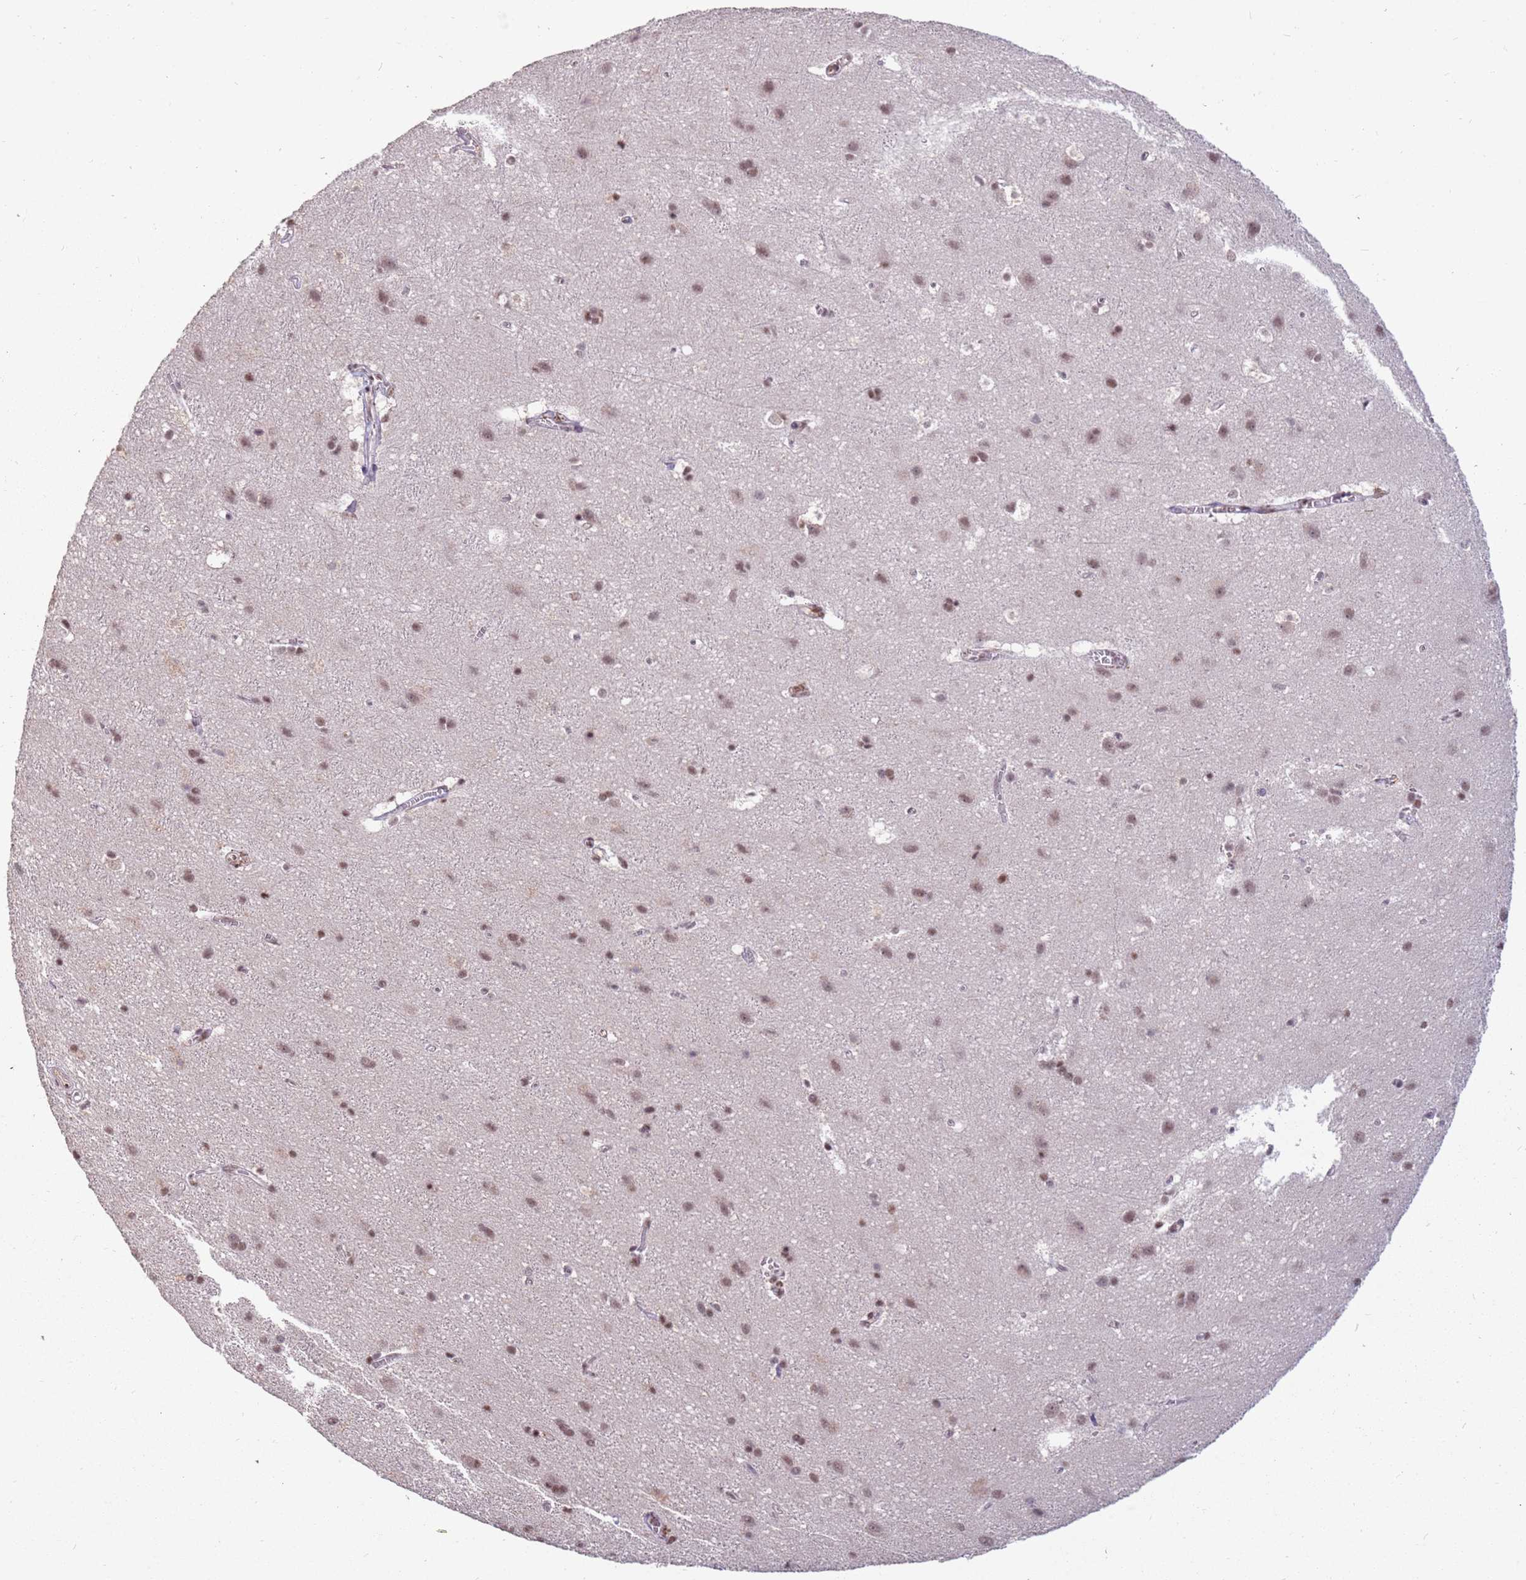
{"staining": {"intensity": "weak", "quantity": ">75%", "location": "nuclear"}, "tissue": "cerebral cortex", "cell_type": "Endothelial cells", "image_type": "normal", "snomed": [{"axis": "morphology", "description": "Normal tissue, NOS"}, {"axis": "topography", "description": "Cerebral cortex"}], "caption": "Protein staining by immunohistochemistry exhibits weak nuclear positivity in about >75% of endothelial cells in benign cerebral cortex. Using DAB (3,3'-diaminobenzidine) (brown) and hematoxylin (blue) stains, captured at high magnification using brightfield microscopy.", "gene": "GBP2", "patient": {"sex": "male", "age": 54}}